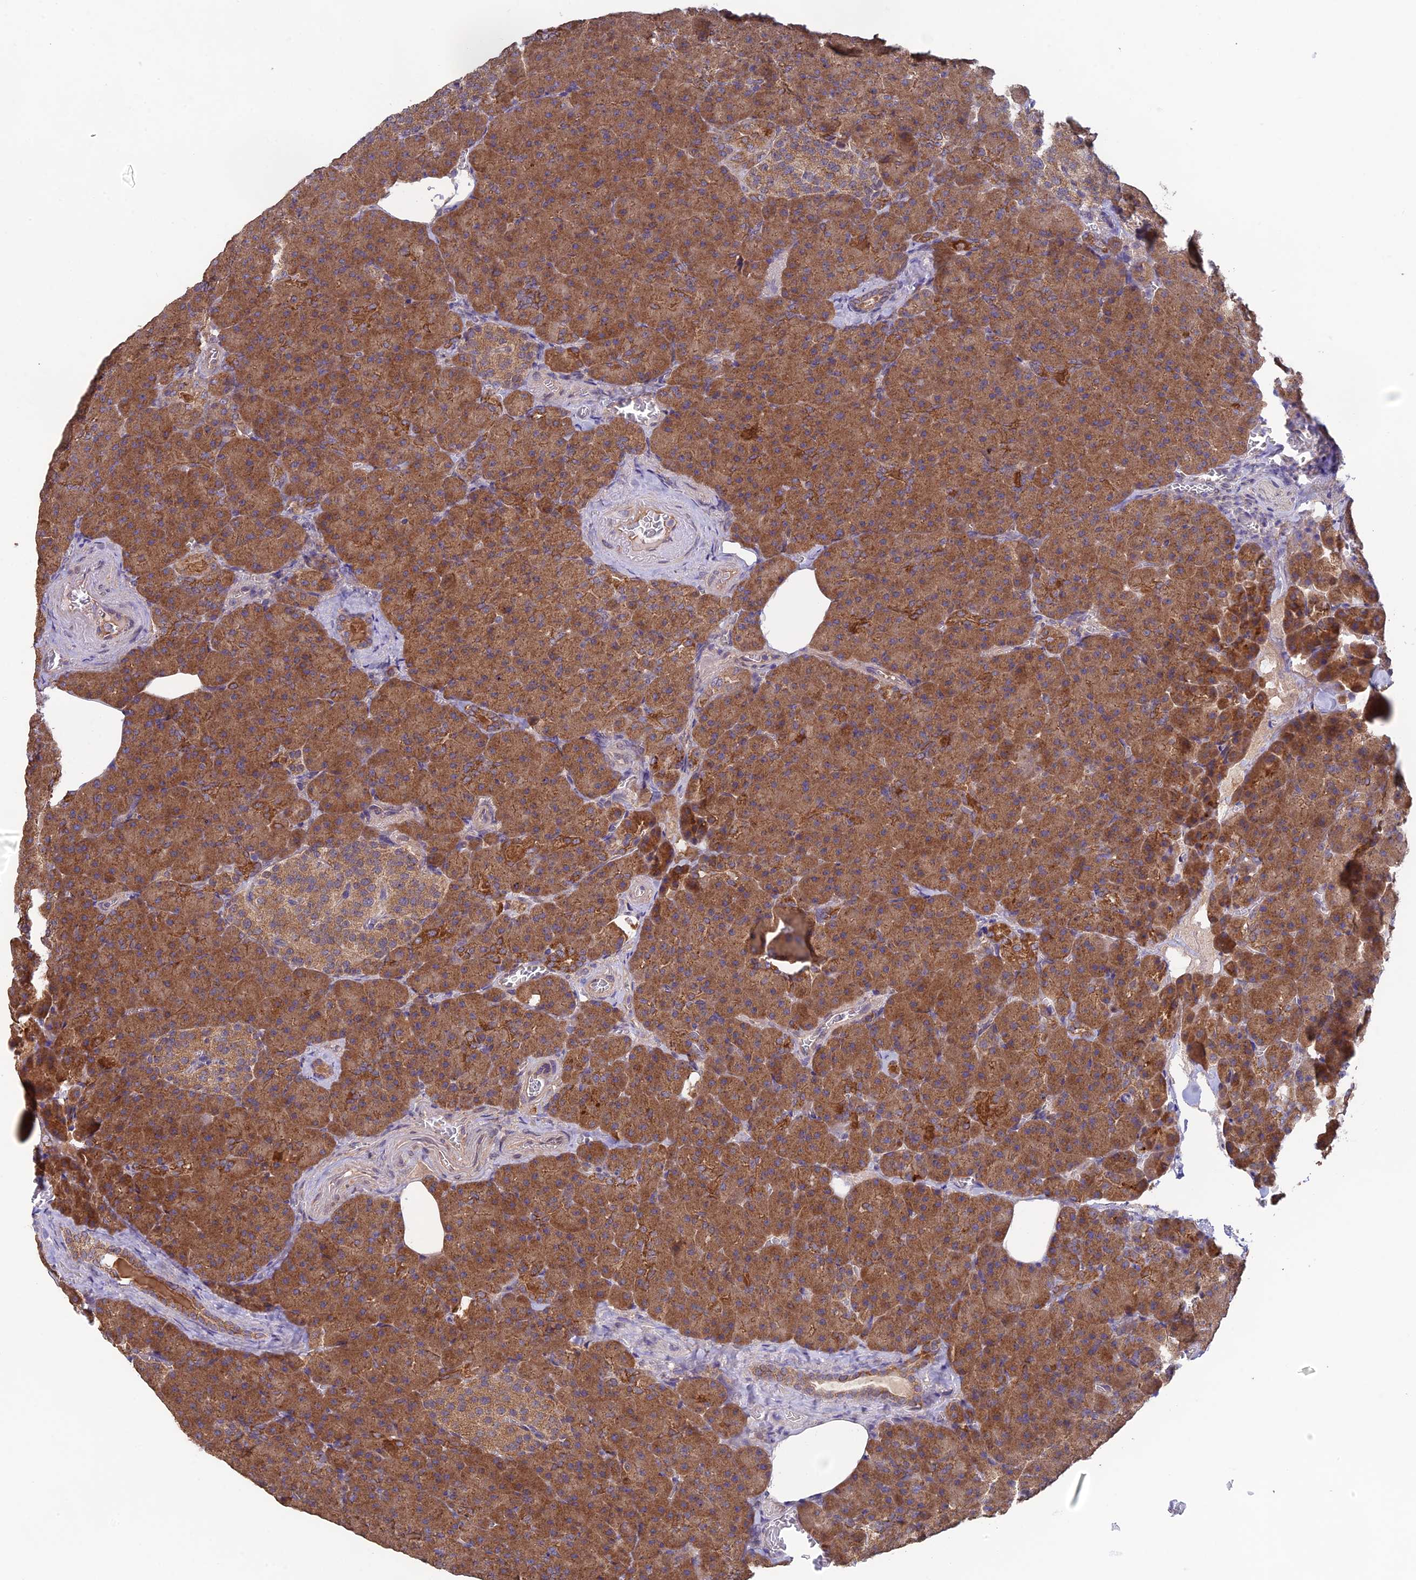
{"staining": {"intensity": "moderate", "quantity": ">75%", "location": "cytoplasmic/membranous"}, "tissue": "pancreas", "cell_type": "Exocrine glandular cells", "image_type": "normal", "snomed": [{"axis": "morphology", "description": "Normal tissue, NOS"}, {"axis": "topography", "description": "Pancreas"}], "caption": "High-magnification brightfield microscopy of unremarkable pancreas stained with DAB (brown) and counterstained with hematoxylin (blue). exocrine glandular cells exhibit moderate cytoplasmic/membranous expression is identified in about>75% of cells.", "gene": "MRNIP", "patient": {"sex": "female", "age": 74}}